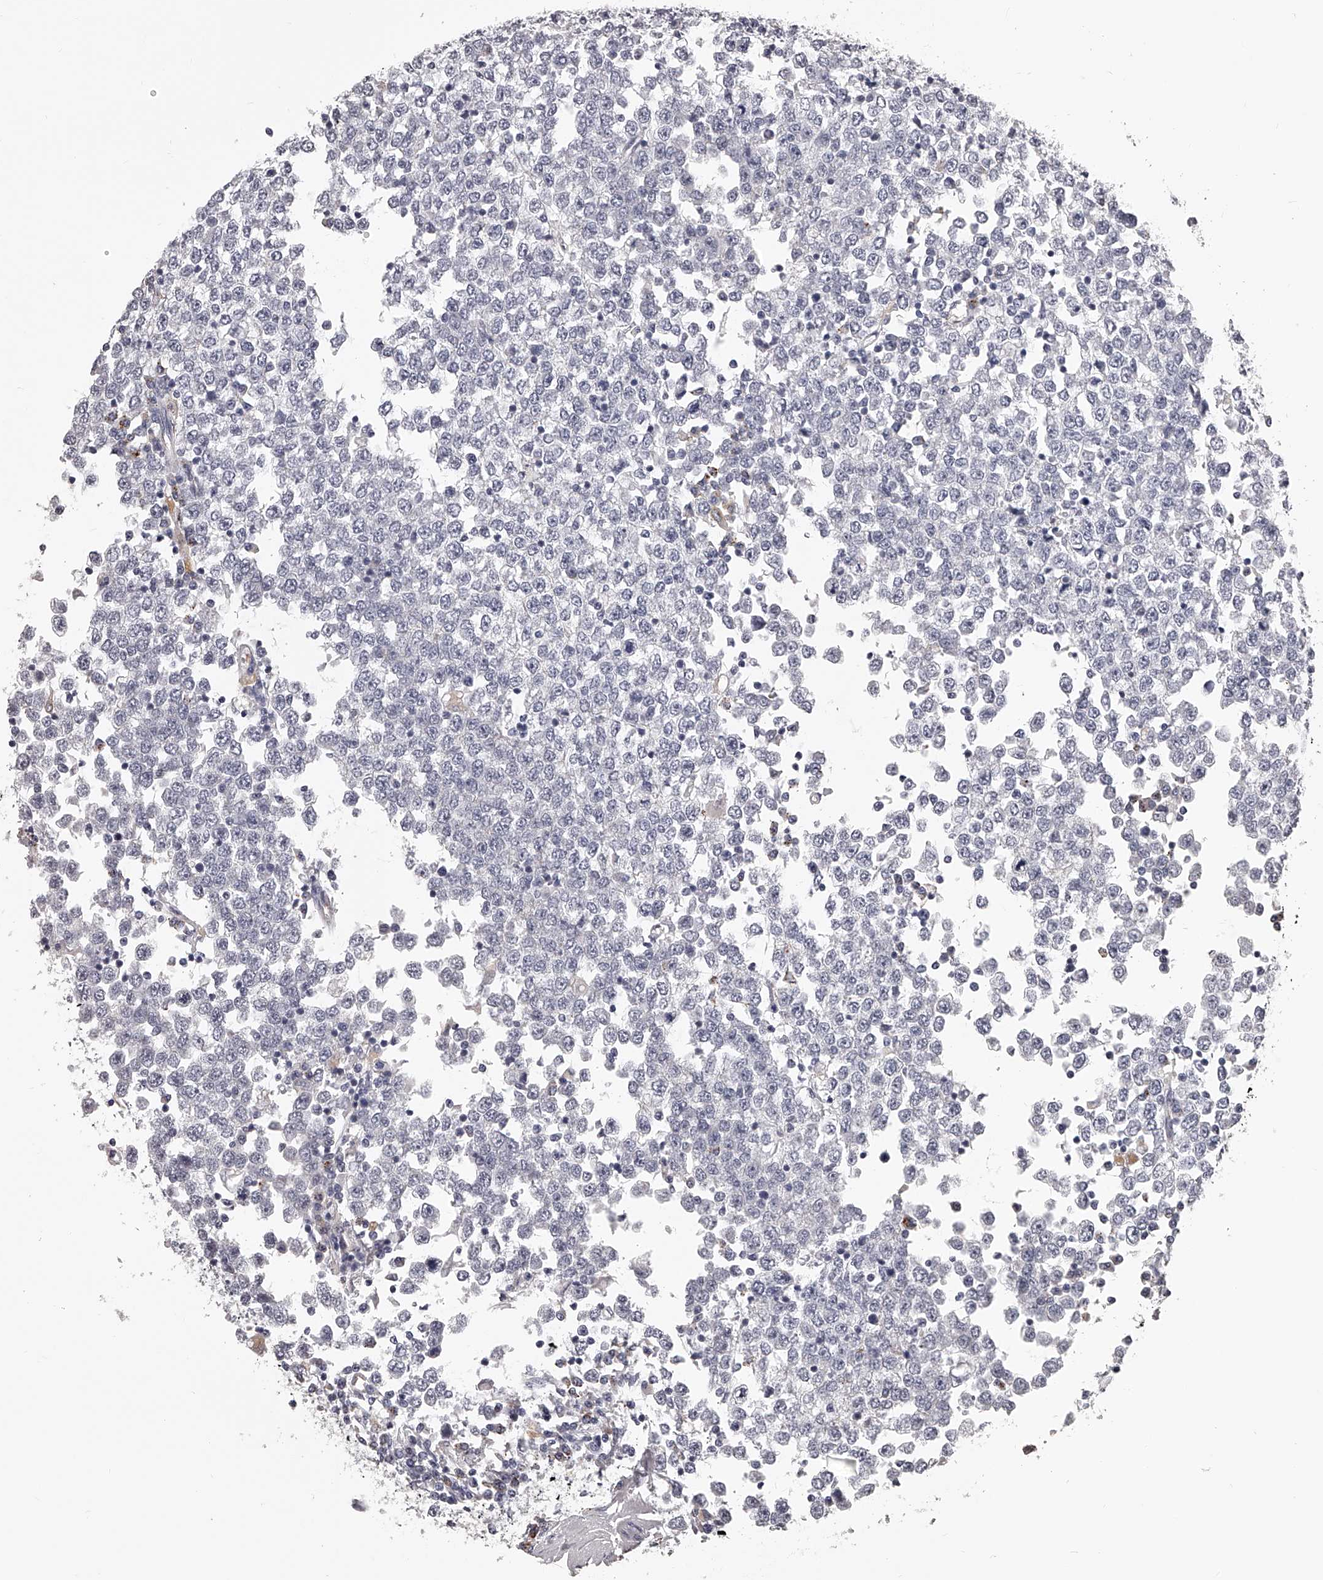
{"staining": {"intensity": "negative", "quantity": "none", "location": "none"}, "tissue": "testis cancer", "cell_type": "Tumor cells", "image_type": "cancer", "snomed": [{"axis": "morphology", "description": "Seminoma, NOS"}, {"axis": "topography", "description": "Testis"}], "caption": "Protein analysis of testis cancer displays no significant positivity in tumor cells.", "gene": "DMRT1", "patient": {"sex": "male", "age": 65}}